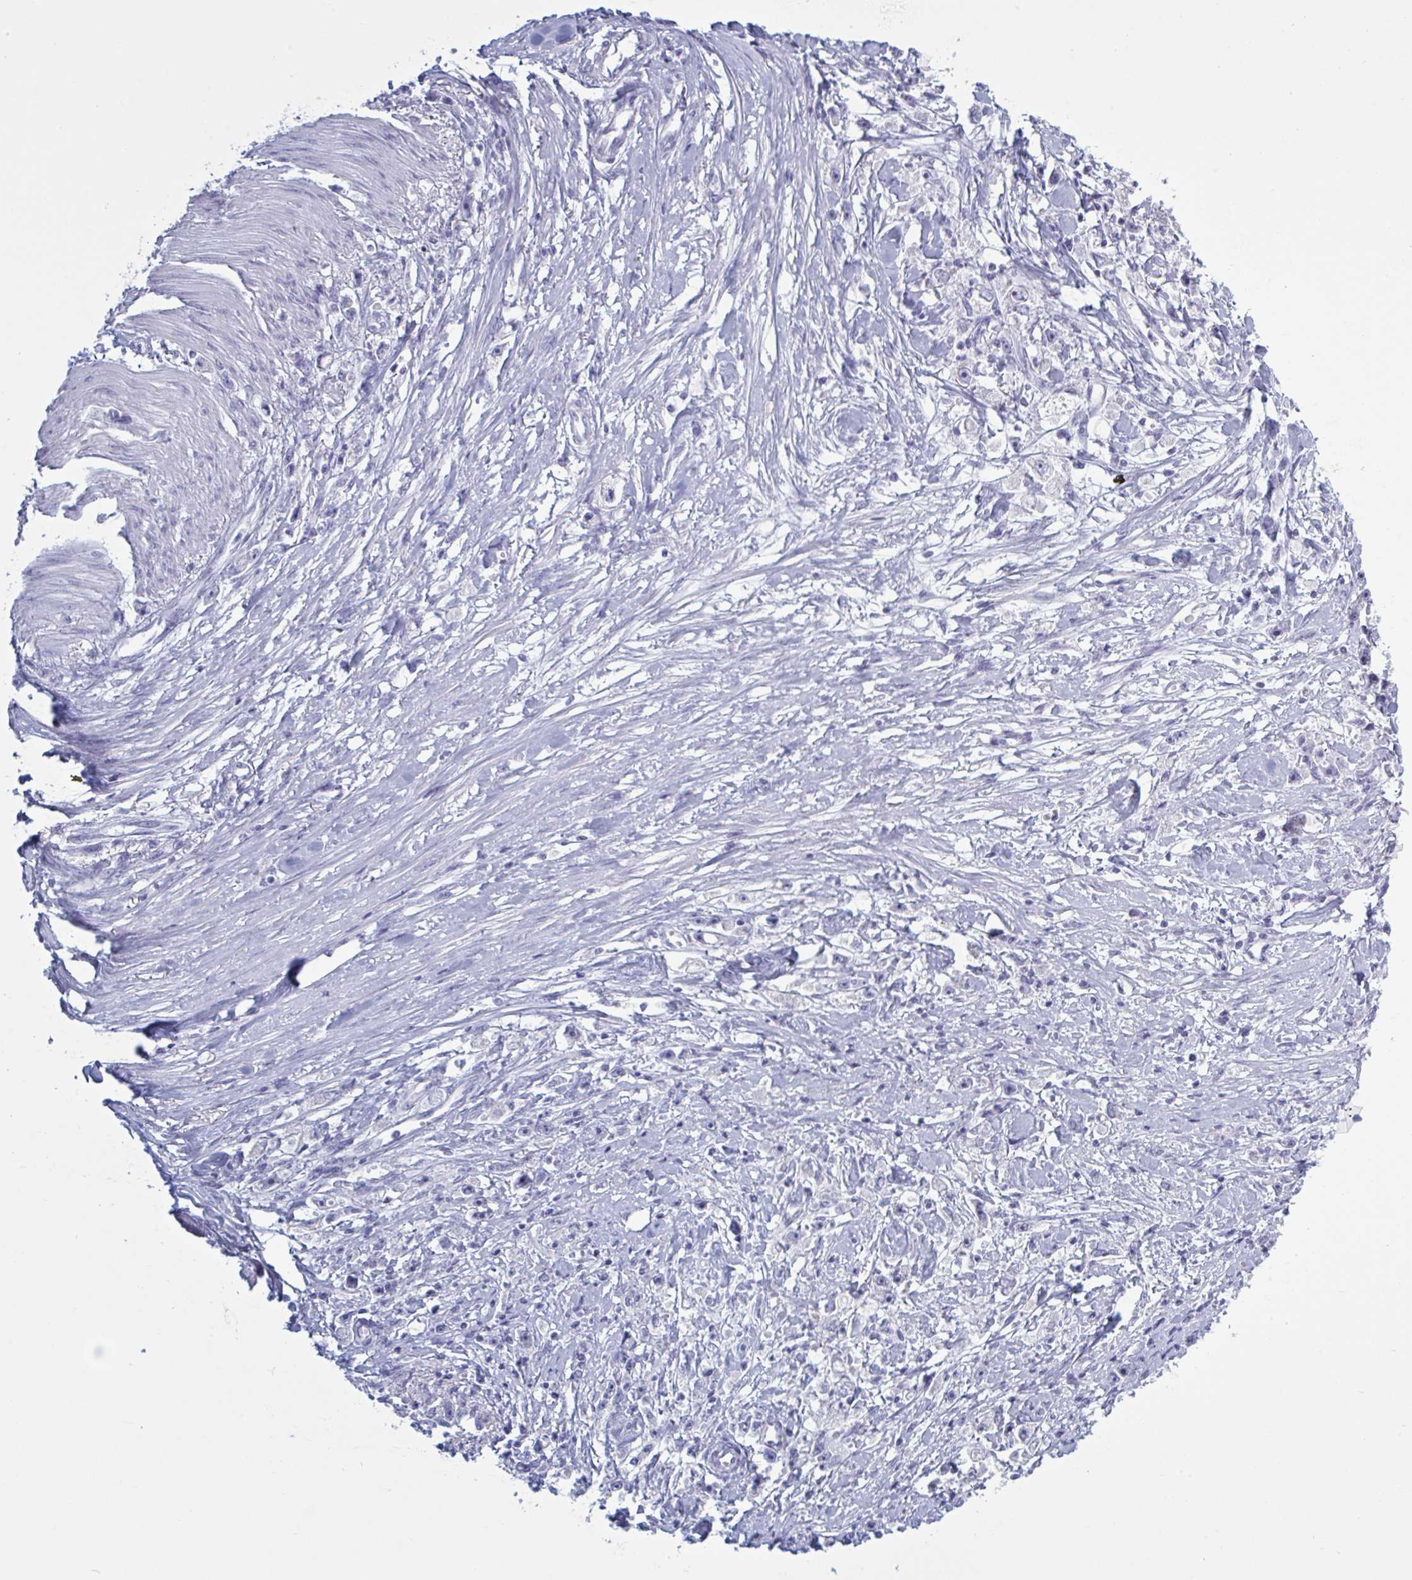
{"staining": {"intensity": "negative", "quantity": "none", "location": "none"}, "tissue": "stomach cancer", "cell_type": "Tumor cells", "image_type": "cancer", "snomed": [{"axis": "morphology", "description": "Adenocarcinoma, NOS"}, {"axis": "topography", "description": "Stomach"}], "caption": "Immunohistochemistry of stomach adenocarcinoma shows no positivity in tumor cells.", "gene": "NDUFC2", "patient": {"sex": "female", "age": 59}}